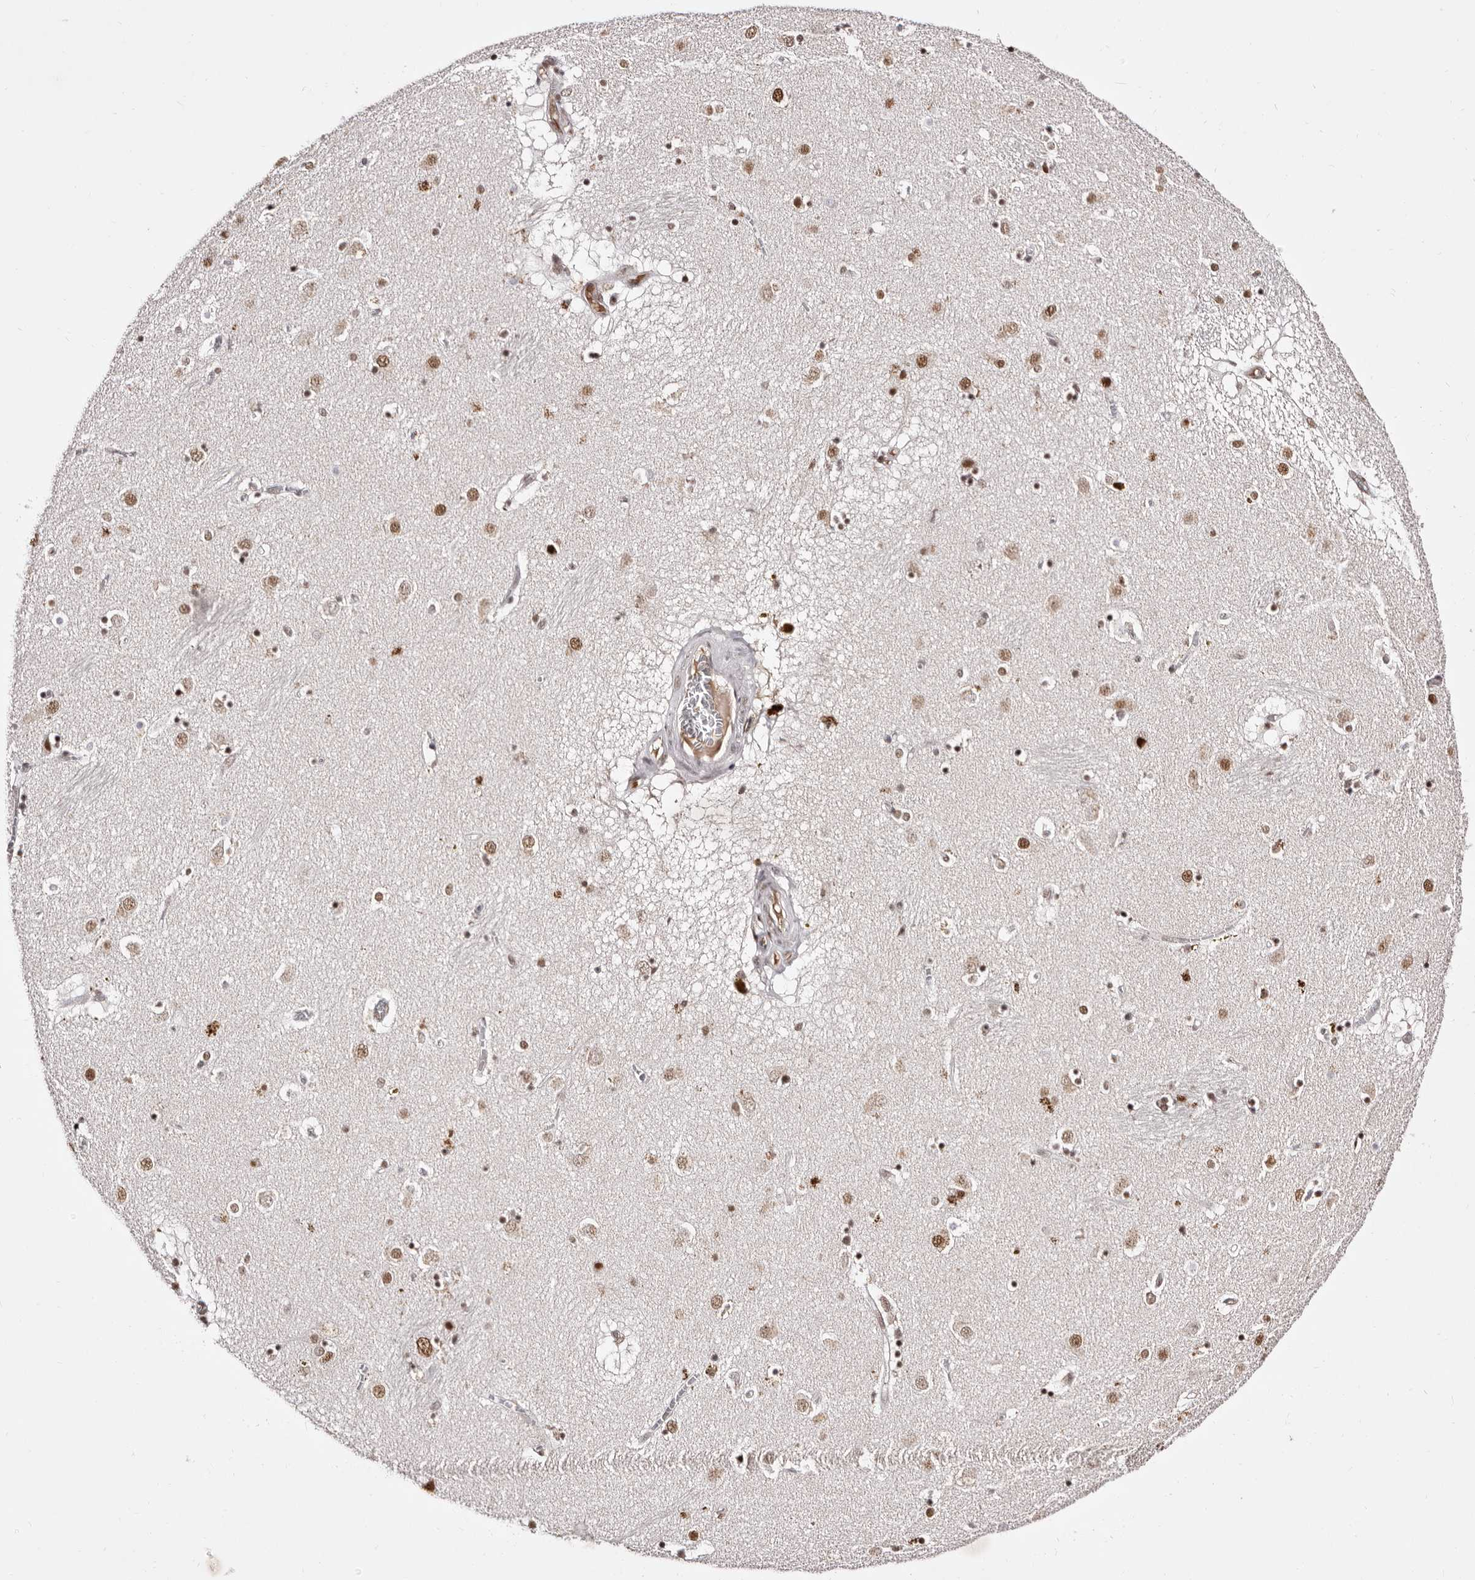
{"staining": {"intensity": "strong", "quantity": "25%-75%", "location": "nuclear"}, "tissue": "caudate", "cell_type": "Glial cells", "image_type": "normal", "snomed": [{"axis": "morphology", "description": "Normal tissue, NOS"}, {"axis": "topography", "description": "Lateral ventricle wall"}], "caption": "Human caudate stained for a protein (brown) exhibits strong nuclear positive expression in about 25%-75% of glial cells.", "gene": "ANAPC11", "patient": {"sex": "male", "age": 70}}